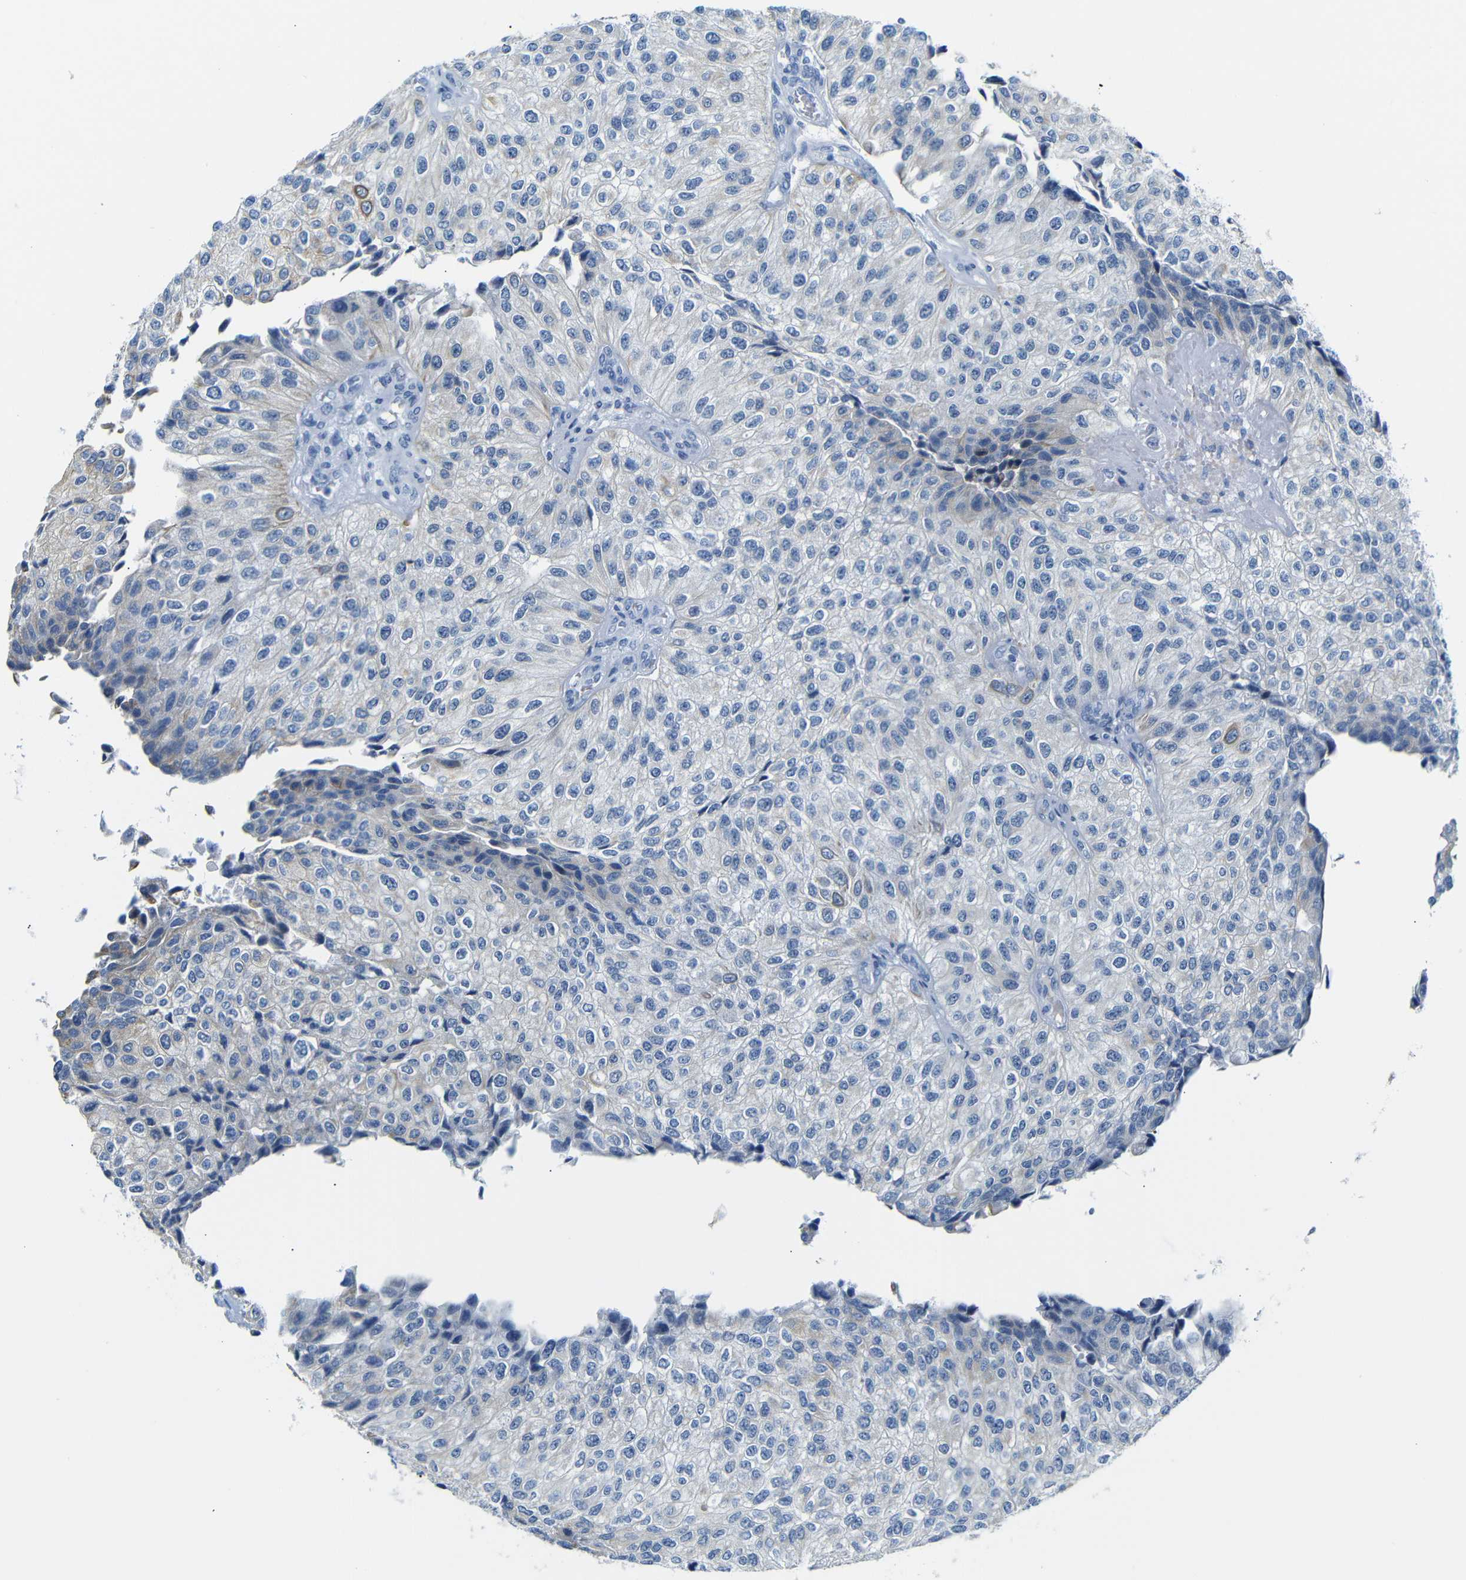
{"staining": {"intensity": "negative", "quantity": "none", "location": "none"}, "tissue": "urothelial cancer", "cell_type": "Tumor cells", "image_type": "cancer", "snomed": [{"axis": "morphology", "description": "Urothelial carcinoma, High grade"}, {"axis": "topography", "description": "Kidney"}, {"axis": "topography", "description": "Urinary bladder"}], "caption": "Immunohistochemistry micrograph of neoplastic tissue: urothelial cancer stained with DAB shows no significant protein expression in tumor cells.", "gene": "DYNAP", "patient": {"sex": "male", "age": 77}}